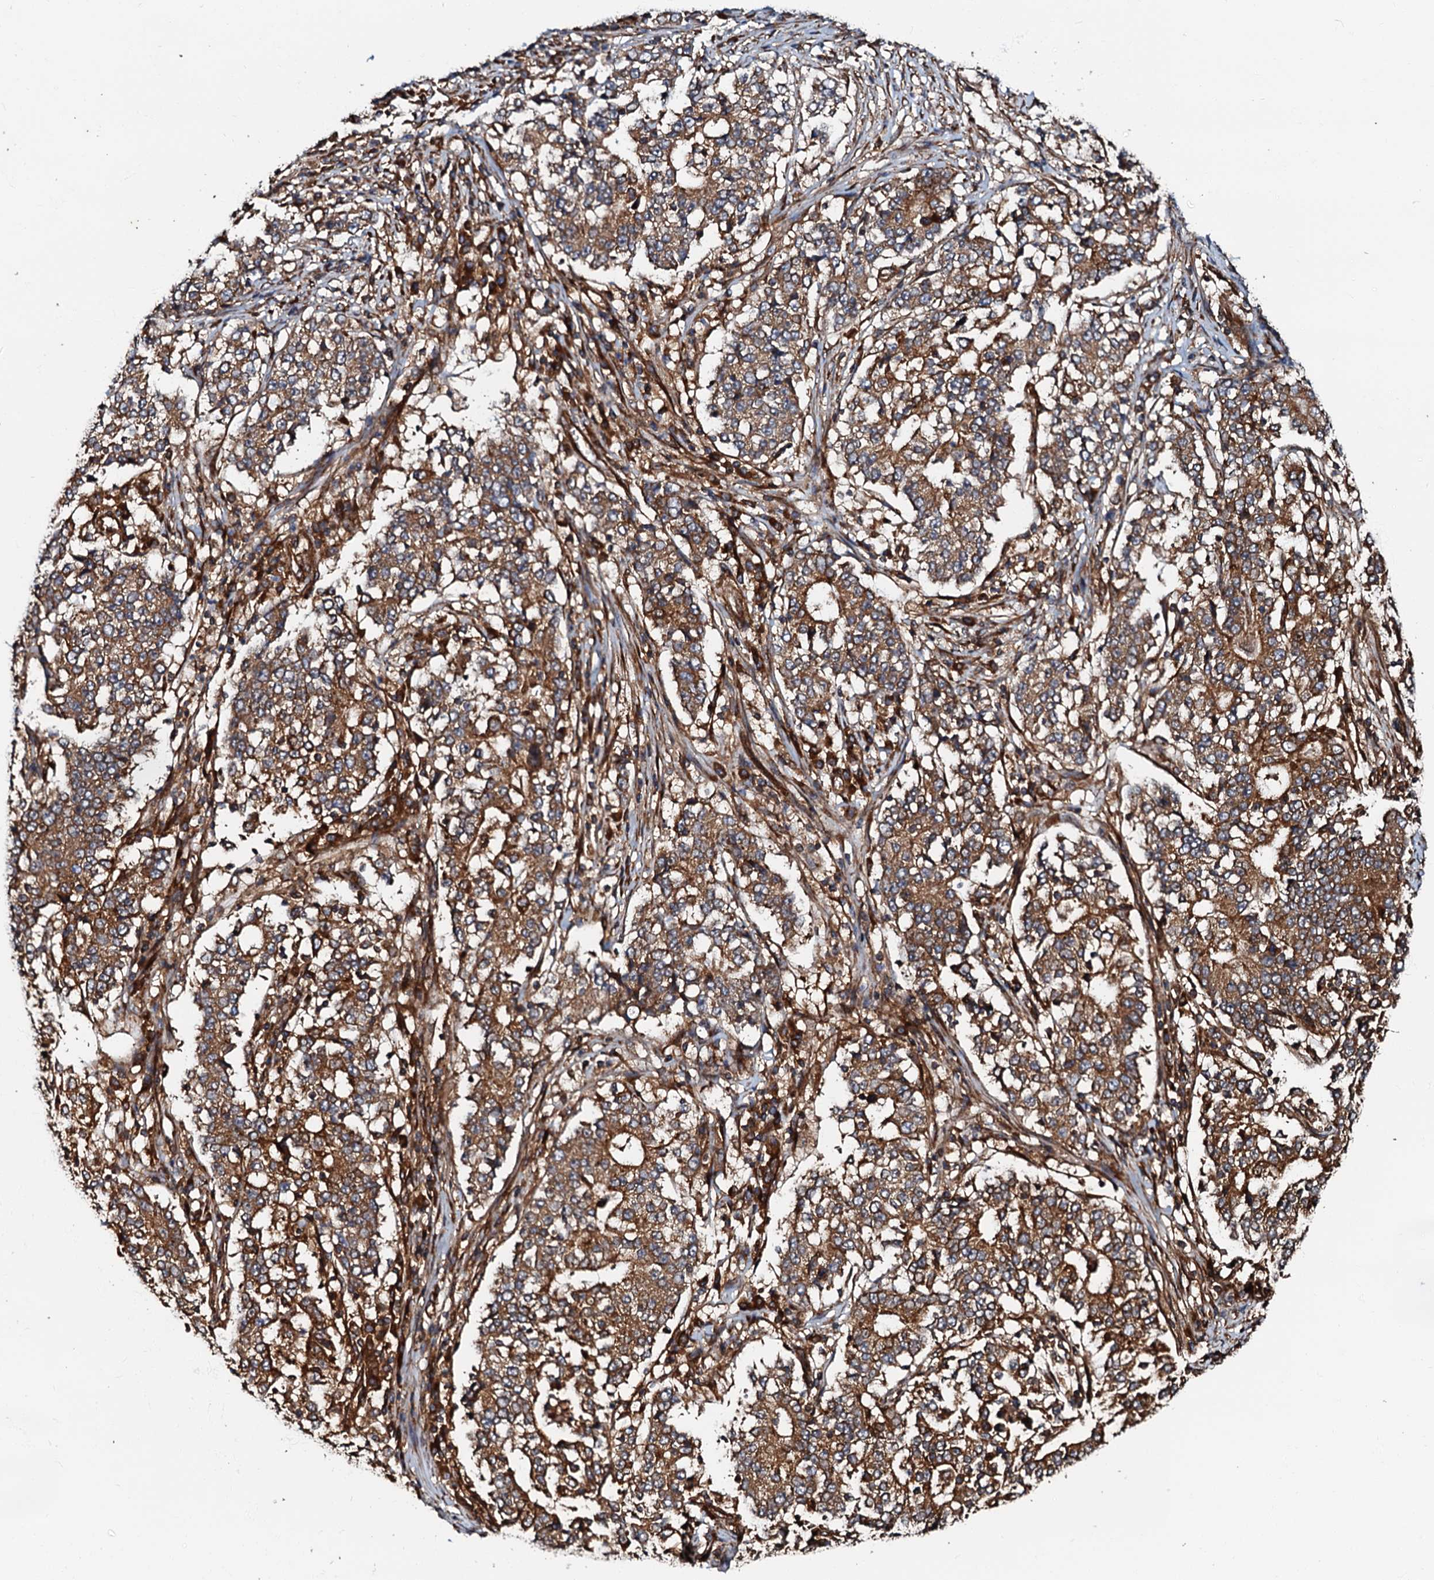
{"staining": {"intensity": "moderate", "quantity": ">75%", "location": "cytoplasmic/membranous"}, "tissue": "stomach cancer", "cell_type": "Tumor cells", "image_type": "cancer", "snomed": [{"axis": "morphology", "description": "Adenocarcinoma, NOS"}, {"axis": "topography", "description": "Stomach"}], "caption": "Immunohistochemistry of stomach cancer (adenocarcinoma) exhibits medium levels of moderate cytoplasmic/membranous positivity in approximately >75% of tumor cells.", "gene": "BLOC1S6", "patient": {"sex": "male", "age": 59}}